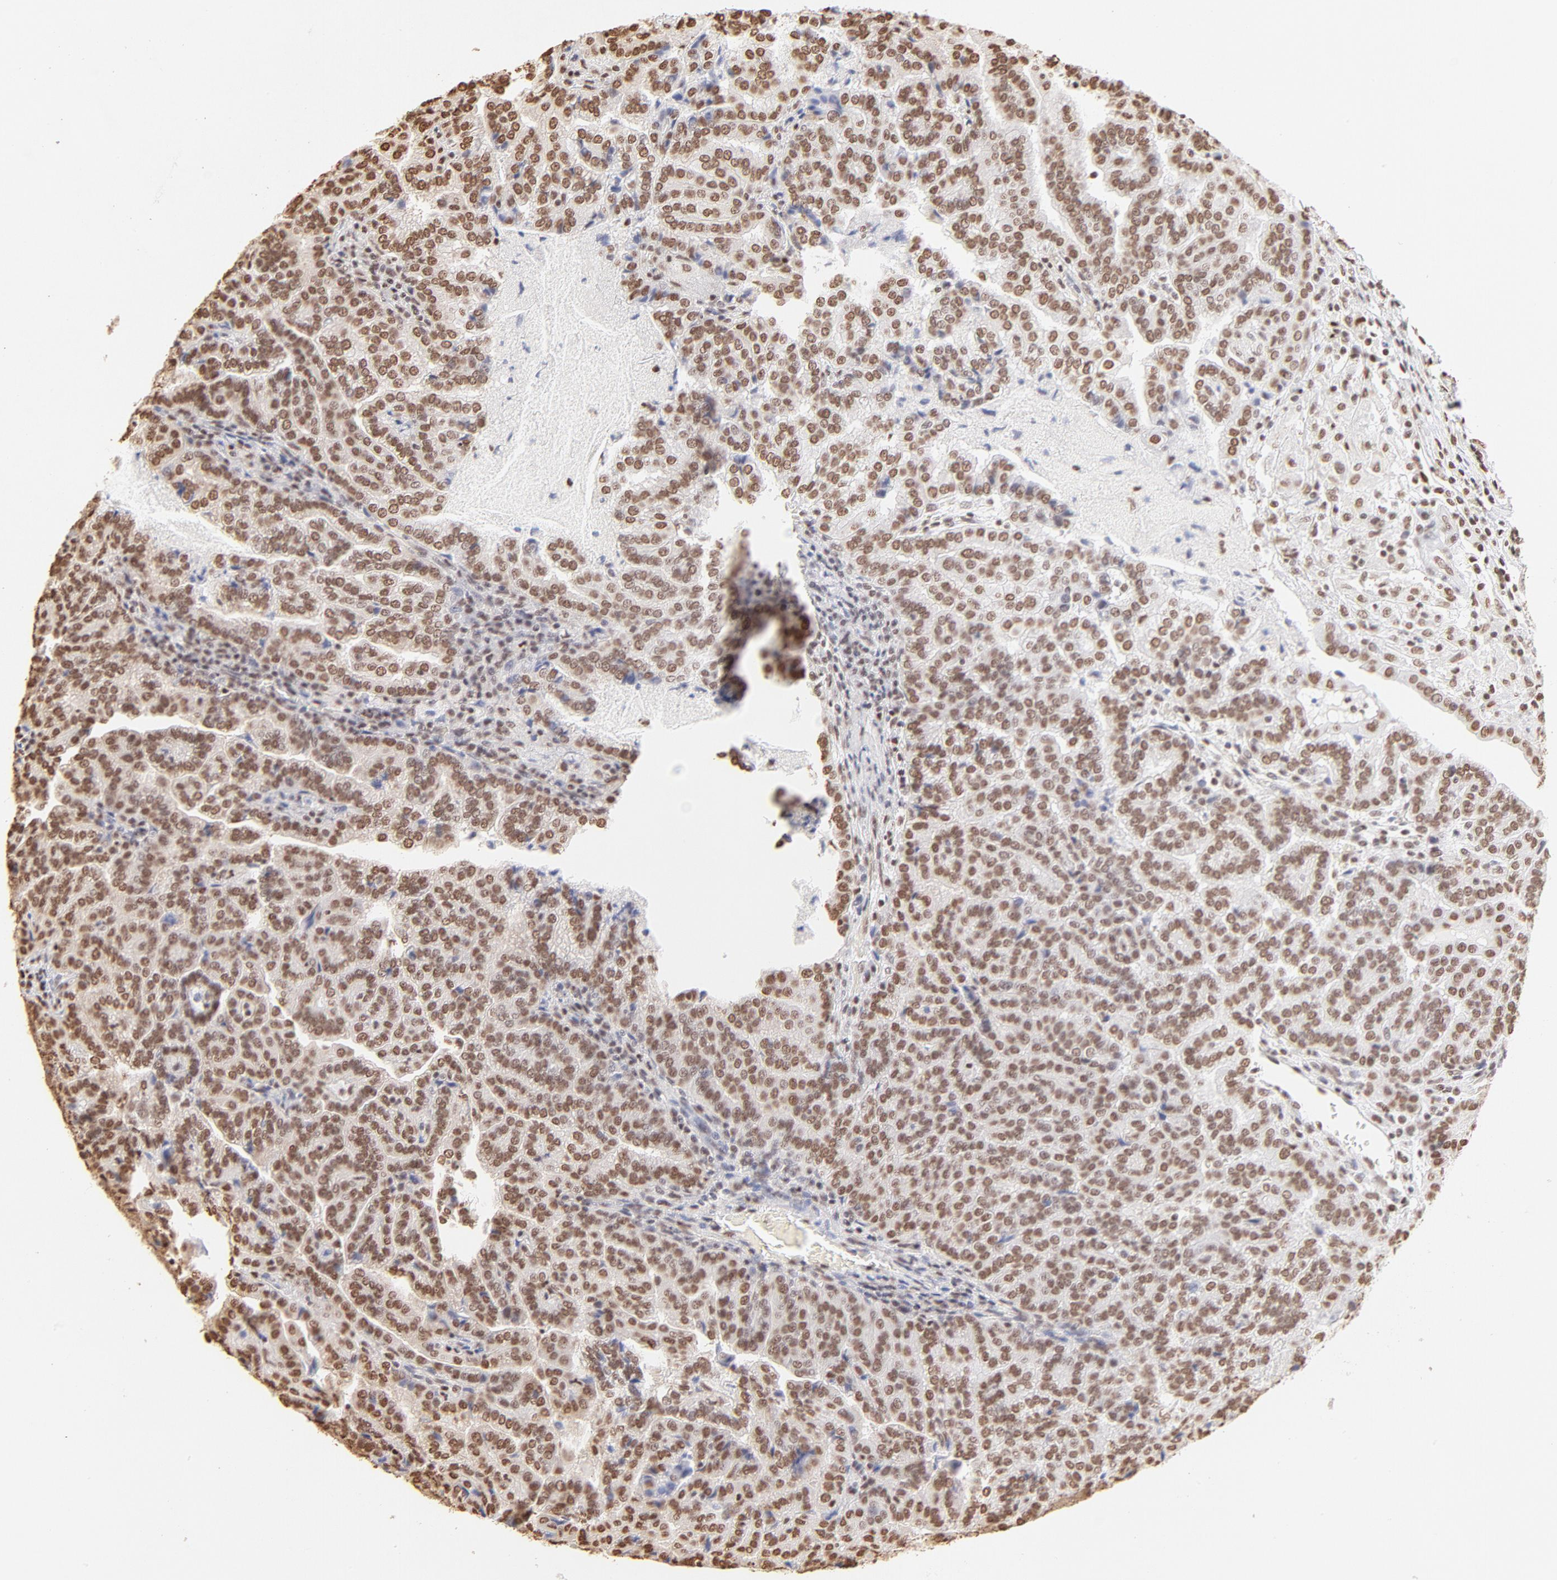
{"staining": {"intensity": "strong", "quantity": ">75%", "location": "nuclear"}, "tissue": "renal cancer", "cell_type": "Tumor cells", "image_type": "cancer", "snomed": [{"axis": "morphology", "description": "Adenocarcinoma, NOS"}, {"axis": "topography", "description": "Kidney"}], "caption": "Brown immunohistochemical staining in human adenocarcinoma (renal) shows strong nuclear staining in approximately >75% of tumor cells.", "gene": "ZNF540", "patient": {"sex": "male", "age": 61}}